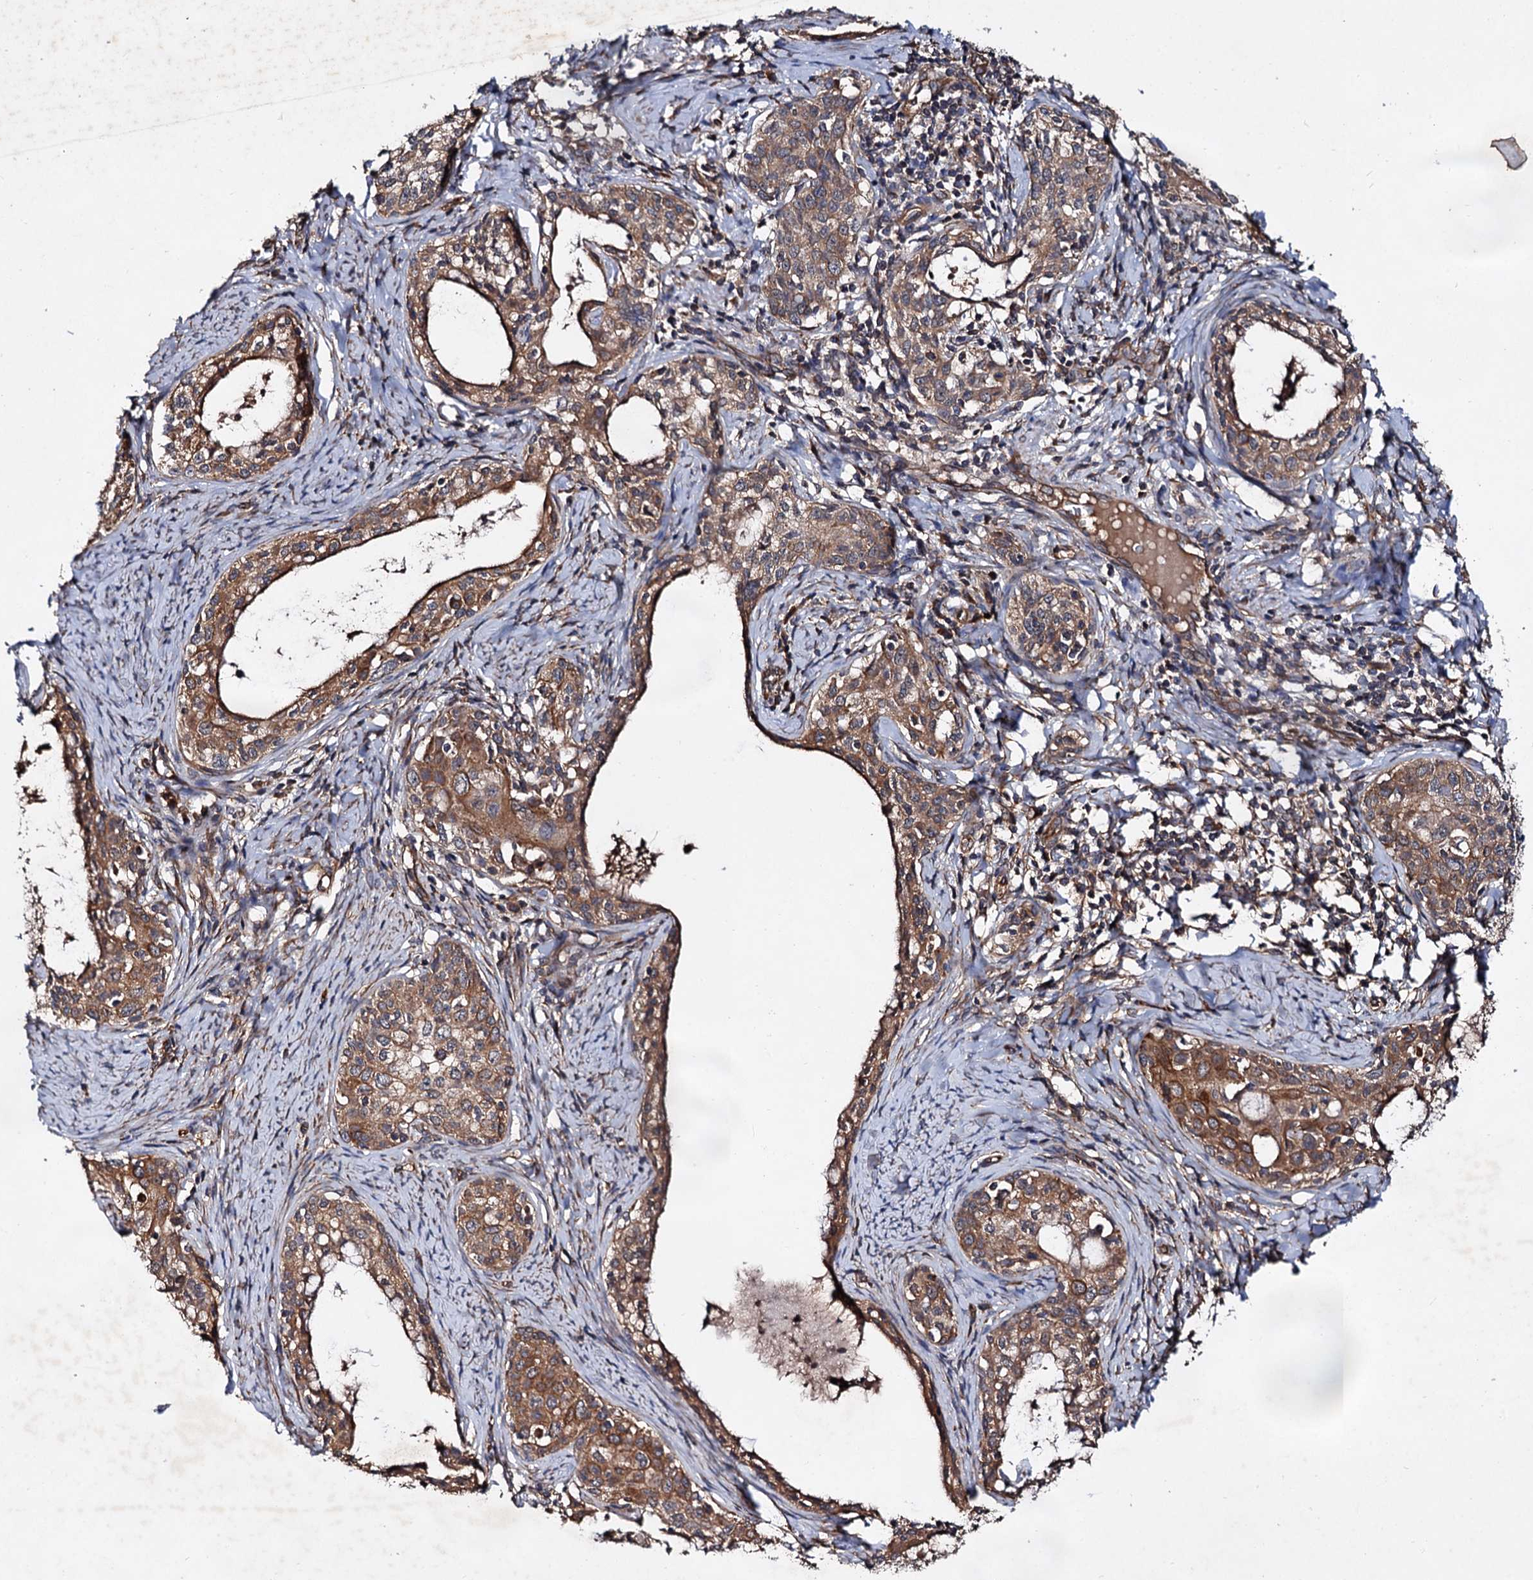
{"staining": {"intensity": "moderate", "quantity": ">75%", "location": "cytoplasmic/membranous"}, "tissue": "cervical cancer", "cell_type": "Tumor cells", "image_type": "cancer", "snomed": [{"axis": "morphology", "description": "Squamous cell carcinoma, NOS"}, {"axis": "morphology", "description": "Adenocarcinoma, NOS"}, {"axis": "topography", "description": "Cervix"}], "caption": "A high-resolution image shows immunohistochemistry (IHC) staining of adenocarcinoma (cervical), which exhibits moderate cytoplasmic/membranous staining in approximately >75% of tumor cells.", "gene": "TEX9", "patient": {"sex": "female", "age": 52}}